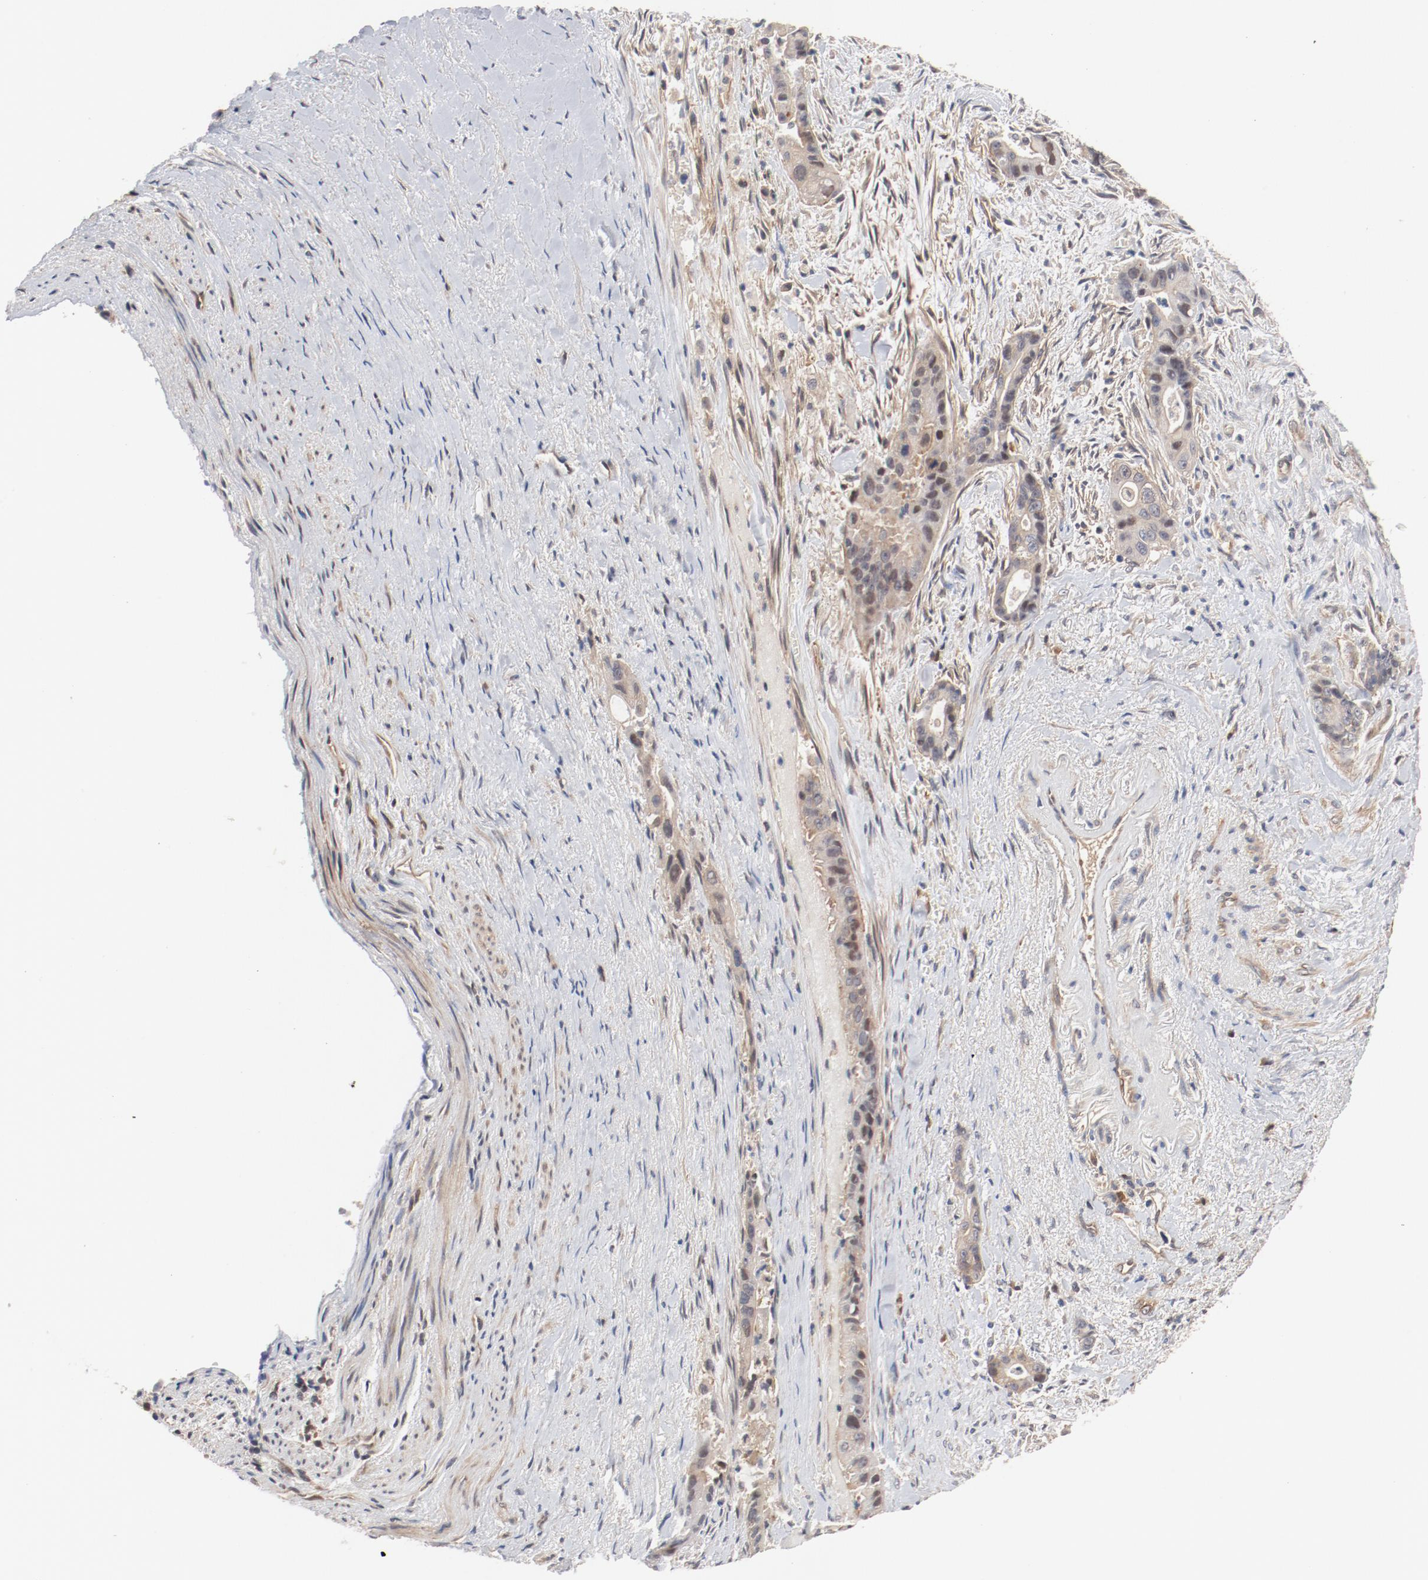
{"staining": {"intensity": "negative", "quantity": "none", "location": "none"}, "tissue": "liver cancer", "cell_type": "Tumor cells", "image_type": "cancer", "snomed": [{"axis": "morphology", "description": "Cholangiocarcinoma"}, {"axis": "topography", "description": "Liver"}], "caption": "This histopathology image is of cholangiocarcinoma (liver) stained with immunohistochemistry to label a protein in brown with the nuclei are counter-stained blue. There is no staining in tumor cells.", "gene": "PITPNM2", "patient": {"sex": "female", "age": 55}}